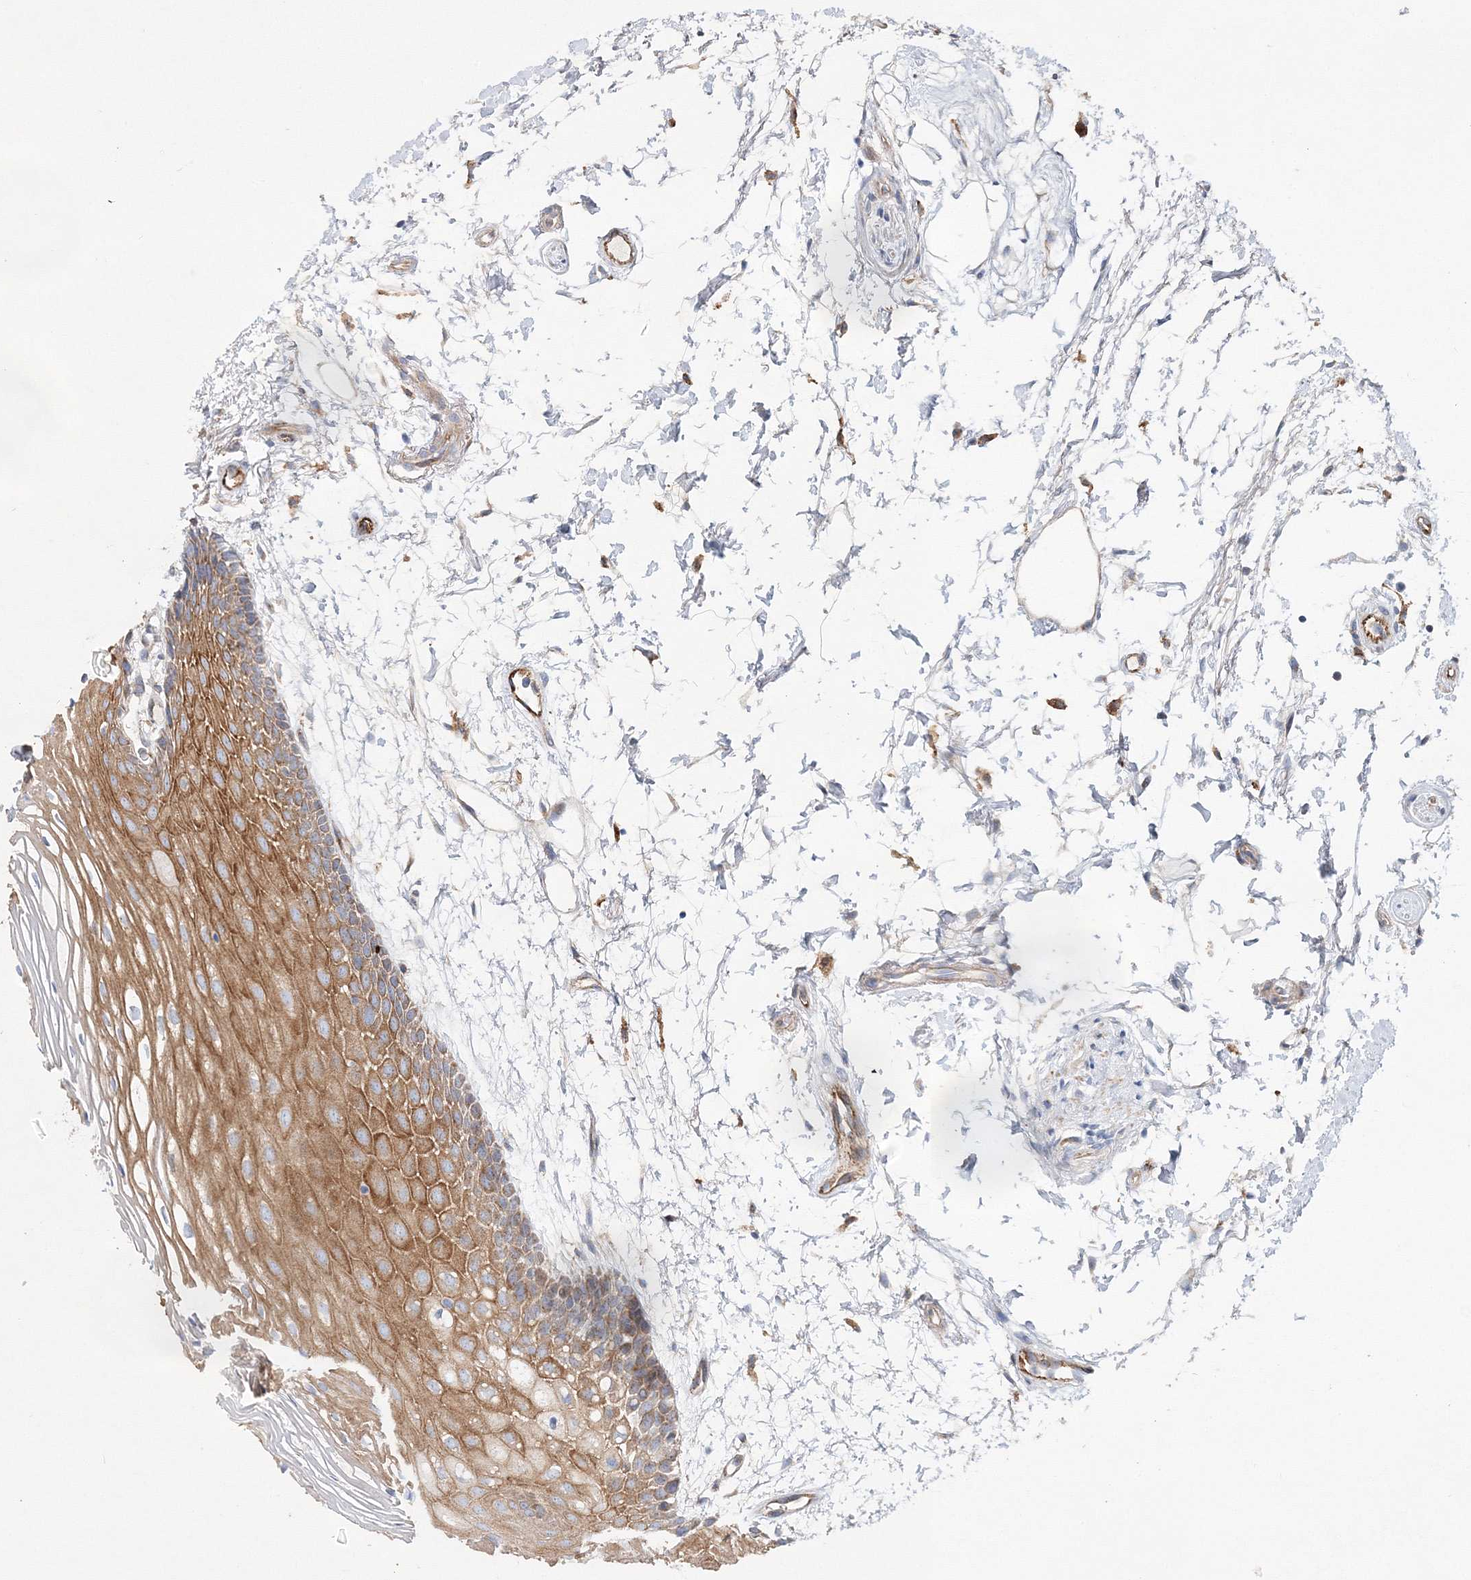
{"staining": {"intensity": "strong", "quantity": ">75%", "location": "cytoplasmic/membranous"}, "tissue": "oral mucosa", "cell_type": "Squamous epithelial cells", "image_type": "normal", "snomed": [{"axis": "morphology", "description": "Normal tissue, NOS"}, {"axis": "topography", "description": "Skeletal muscle"}, {"axis": "topography", "description": "Oral tissue"}, {"axis": "topography", "description": "Peripheral nerve tissue"}], "caption": "A micrograph of human oral mucosa stained for a protein displays strong cytoplasmic/membranous brown staining in squamous epithelial cells. The protein of interest is stained brown, and the nuclei are stained in blue (DAB (3,3'-diaminobenzidine) IHC with brightfield microscopy, high magnification).", "gene": "ZFYVE16", "patient": {"sex": "female", "age": 84}}